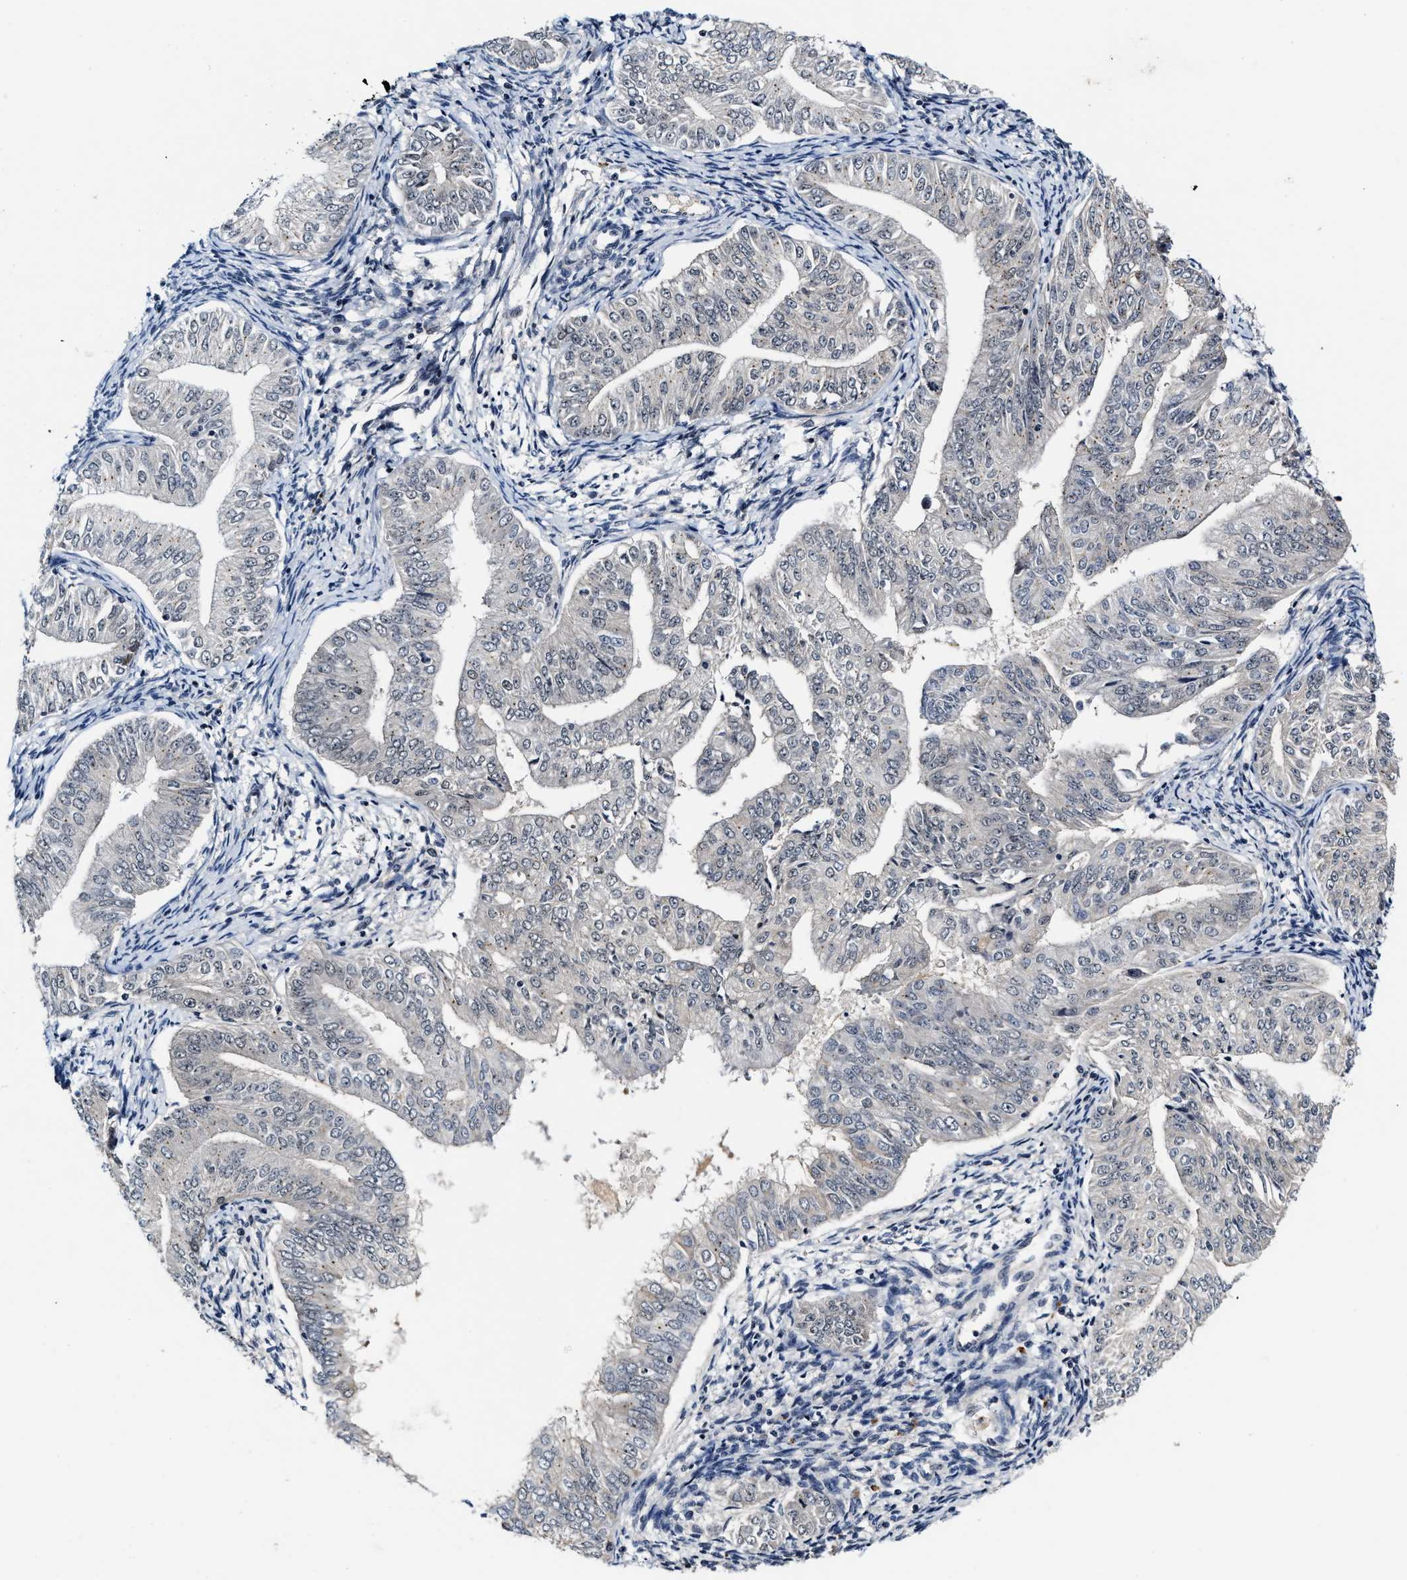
{"staining": {"intensity": "negative", "quantity": "none", "location": "none"}, "tissue": "endometrial cancer", "cell_type": "Tumor cells", "image_type": "cancer", "snomed": [{"axis": "morphology", "description": "Normal tissue, NOS"}, {"axis": "morphology", "description": "Adenocarcinoma, NOS"}, {"axis": "topography", "description": "Endometrium"}], "caption": "Endometrial adenocarcinoma stained for a protein using immunohistochemistry reveals no staining tumor cells.", "gene": "INIP", "patient": {"sex": "female", "age": 53}}